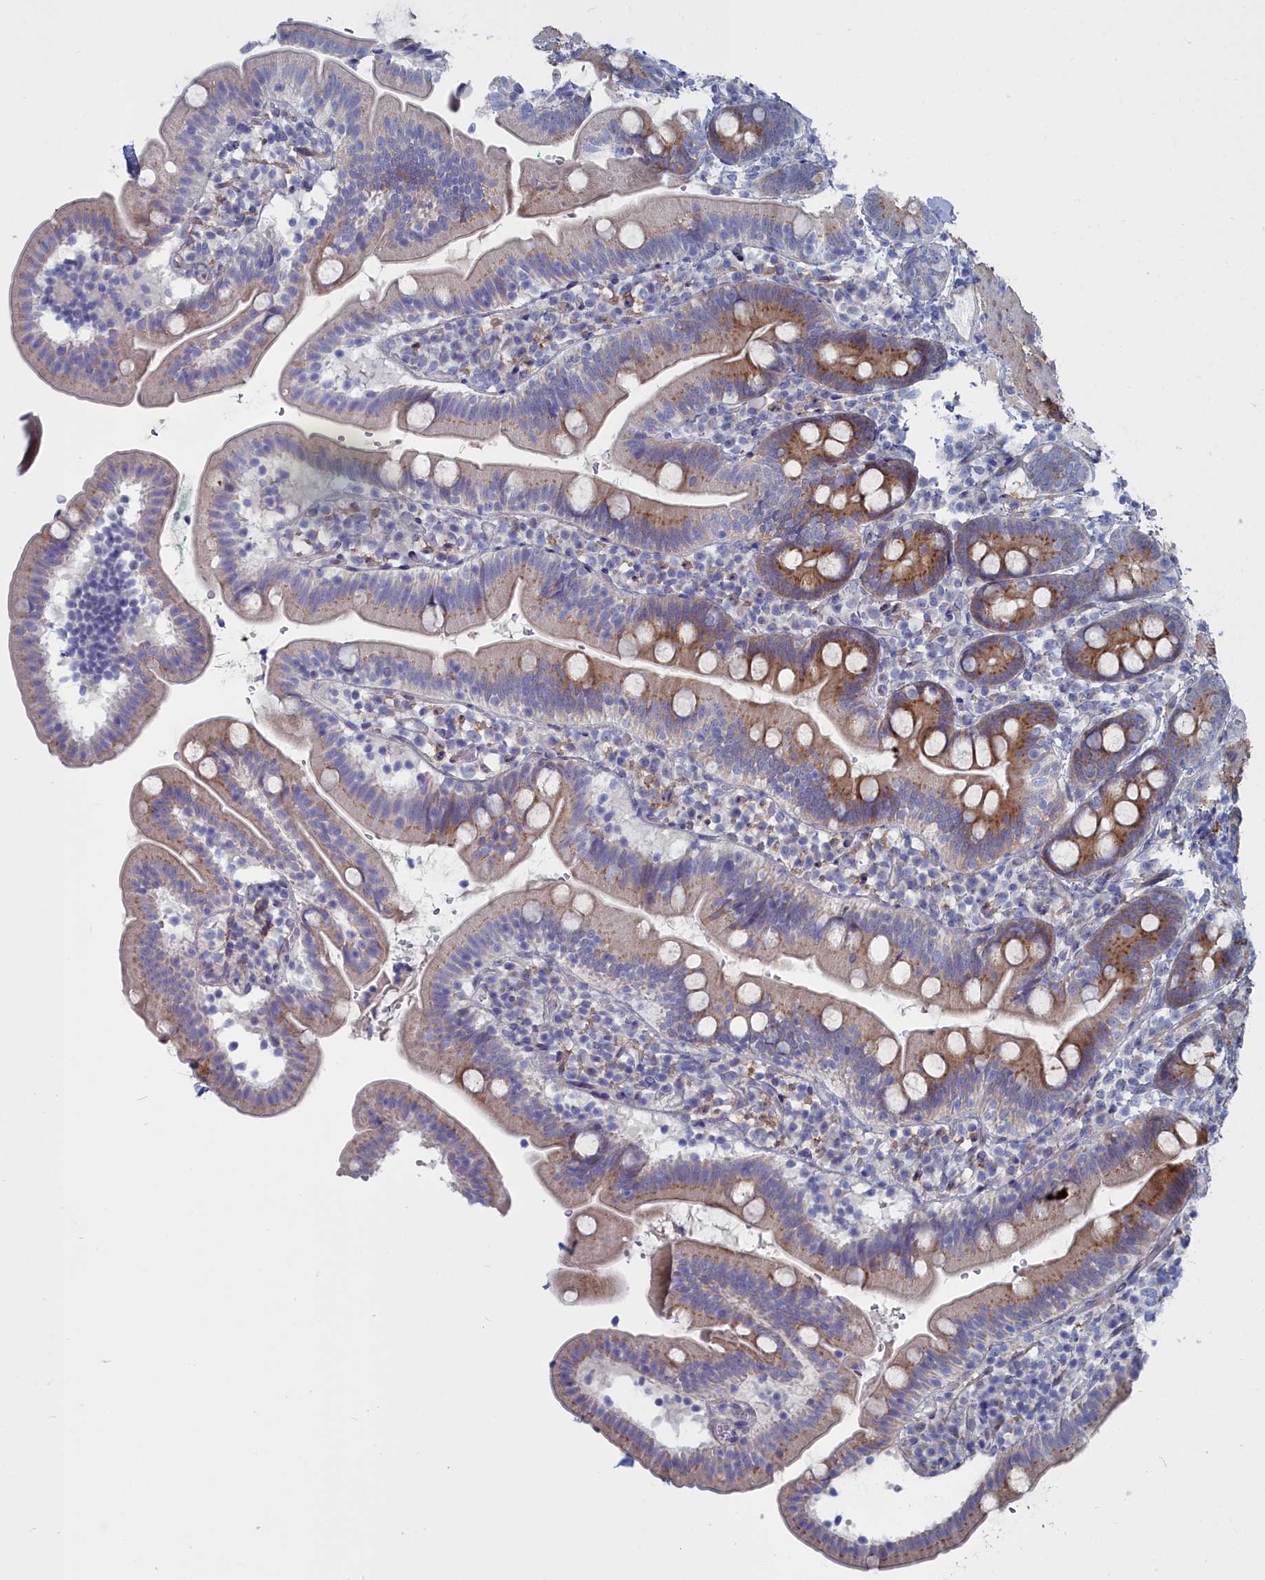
{"staining": {"intensity": "moderate", "quantity": "25%-75%", "location": "cytoplasmic/membranous"}, "tissue": "duodenum", "cell_type": "Glandular cells", "image_type": "normal", "snomed": [{"axis": "morphology", "description": "Normal tissue, NOS"}, {"axis": "topography", "description": "Duodenum"}], "caption": "A brown stain shows moderate cytoplasmic/membranous staining of a protein in glandular cells of normal human duodenum. (IHC, brightfield microscopy, high magnification).", "gene": "SHISAL2A", "patient": {"sex": "female", "age": 67}}